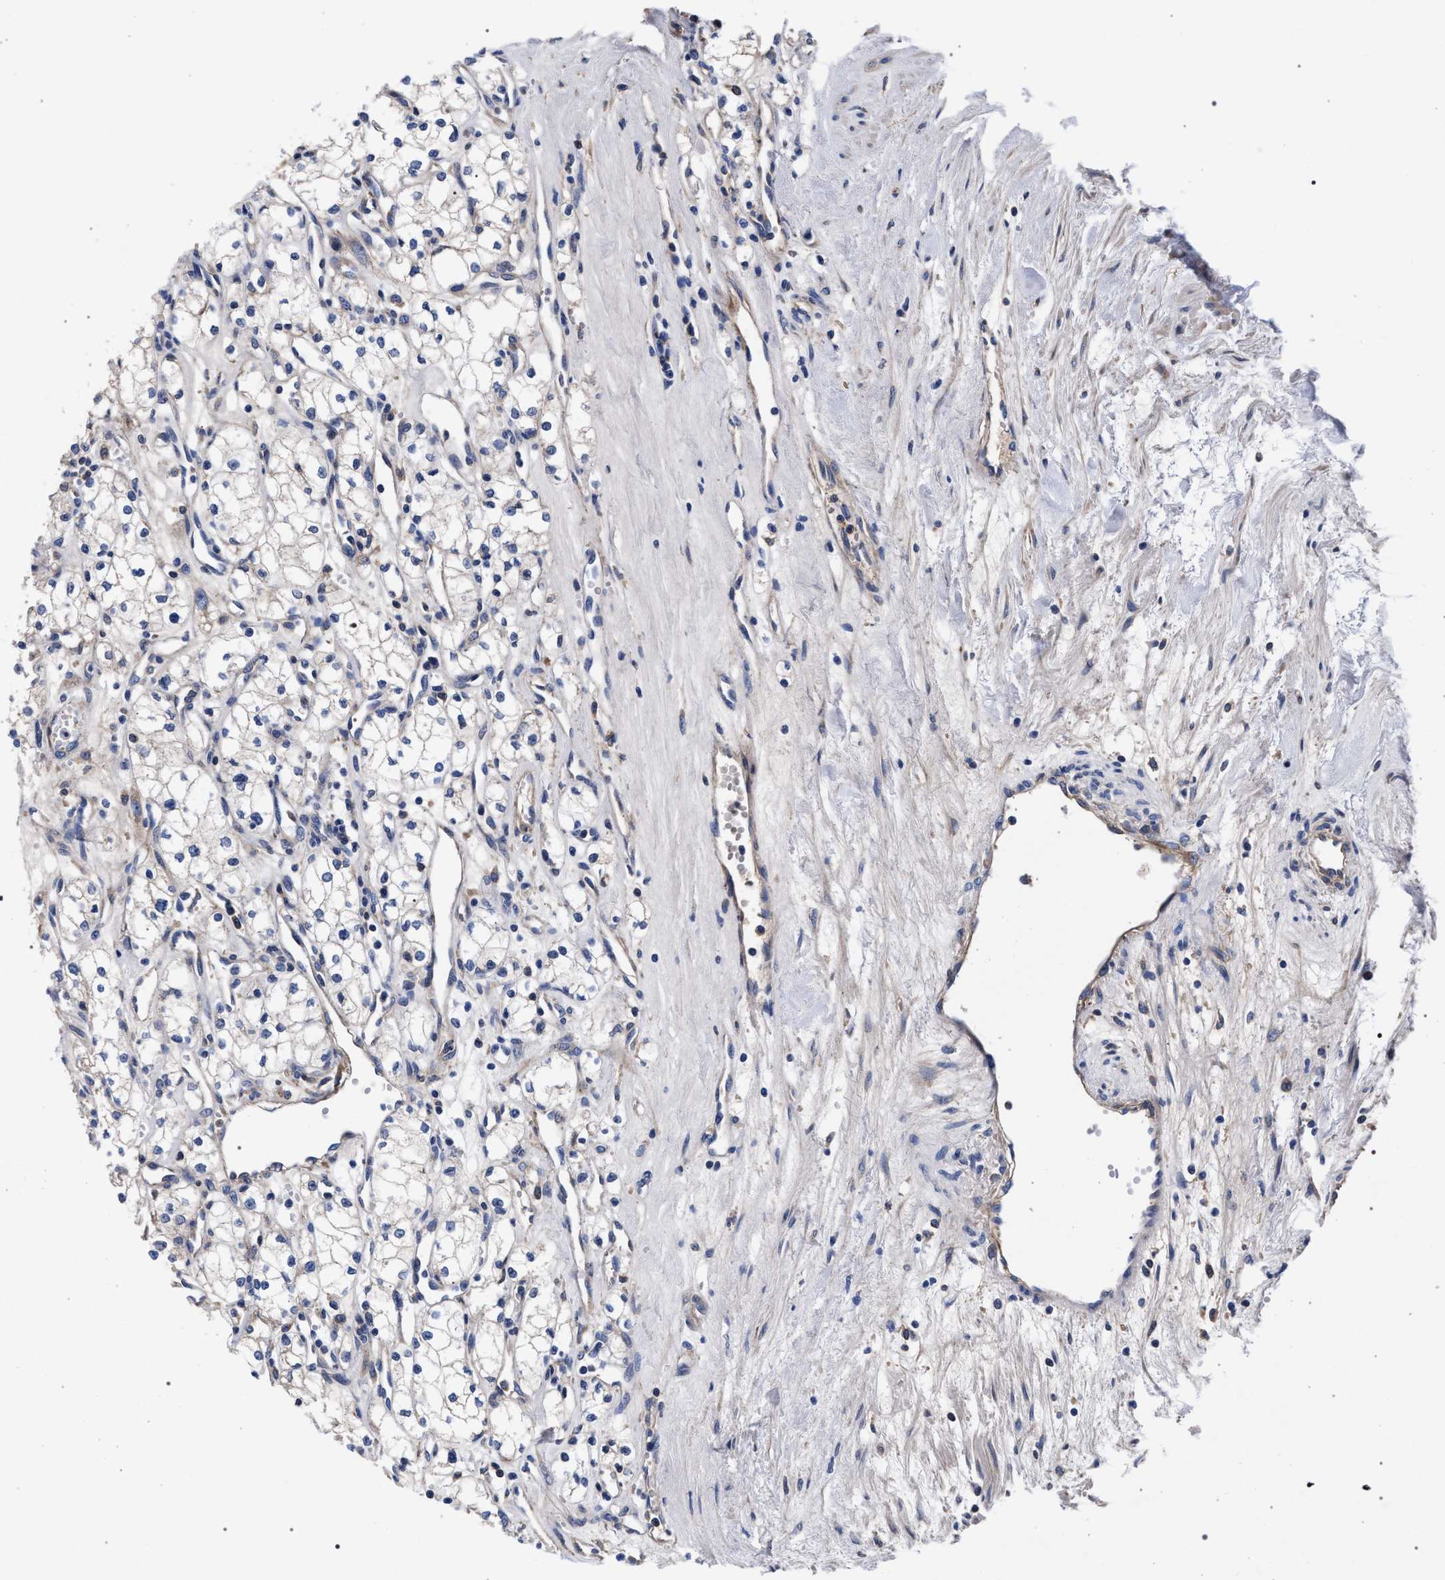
{"staining": {"intensity": "negative", "quantity": "none", "location": "none"}, "tissue": "renal cancer", "cell_type": "Tumor cells", "image_type": "cancer", "snomed": [{"axis": "morphology", "description": "Adenocarcinoma, NOS"}, {"axis": "topography", "description": "Kidney"}], "caption": "This is an immunohistochemistry (IHC) histopathology image of renal adenocarcinoma. There is no positivity in tumor cells.", "gene": "ACOX1", "patient": {"sex": "male", "age": 59}}